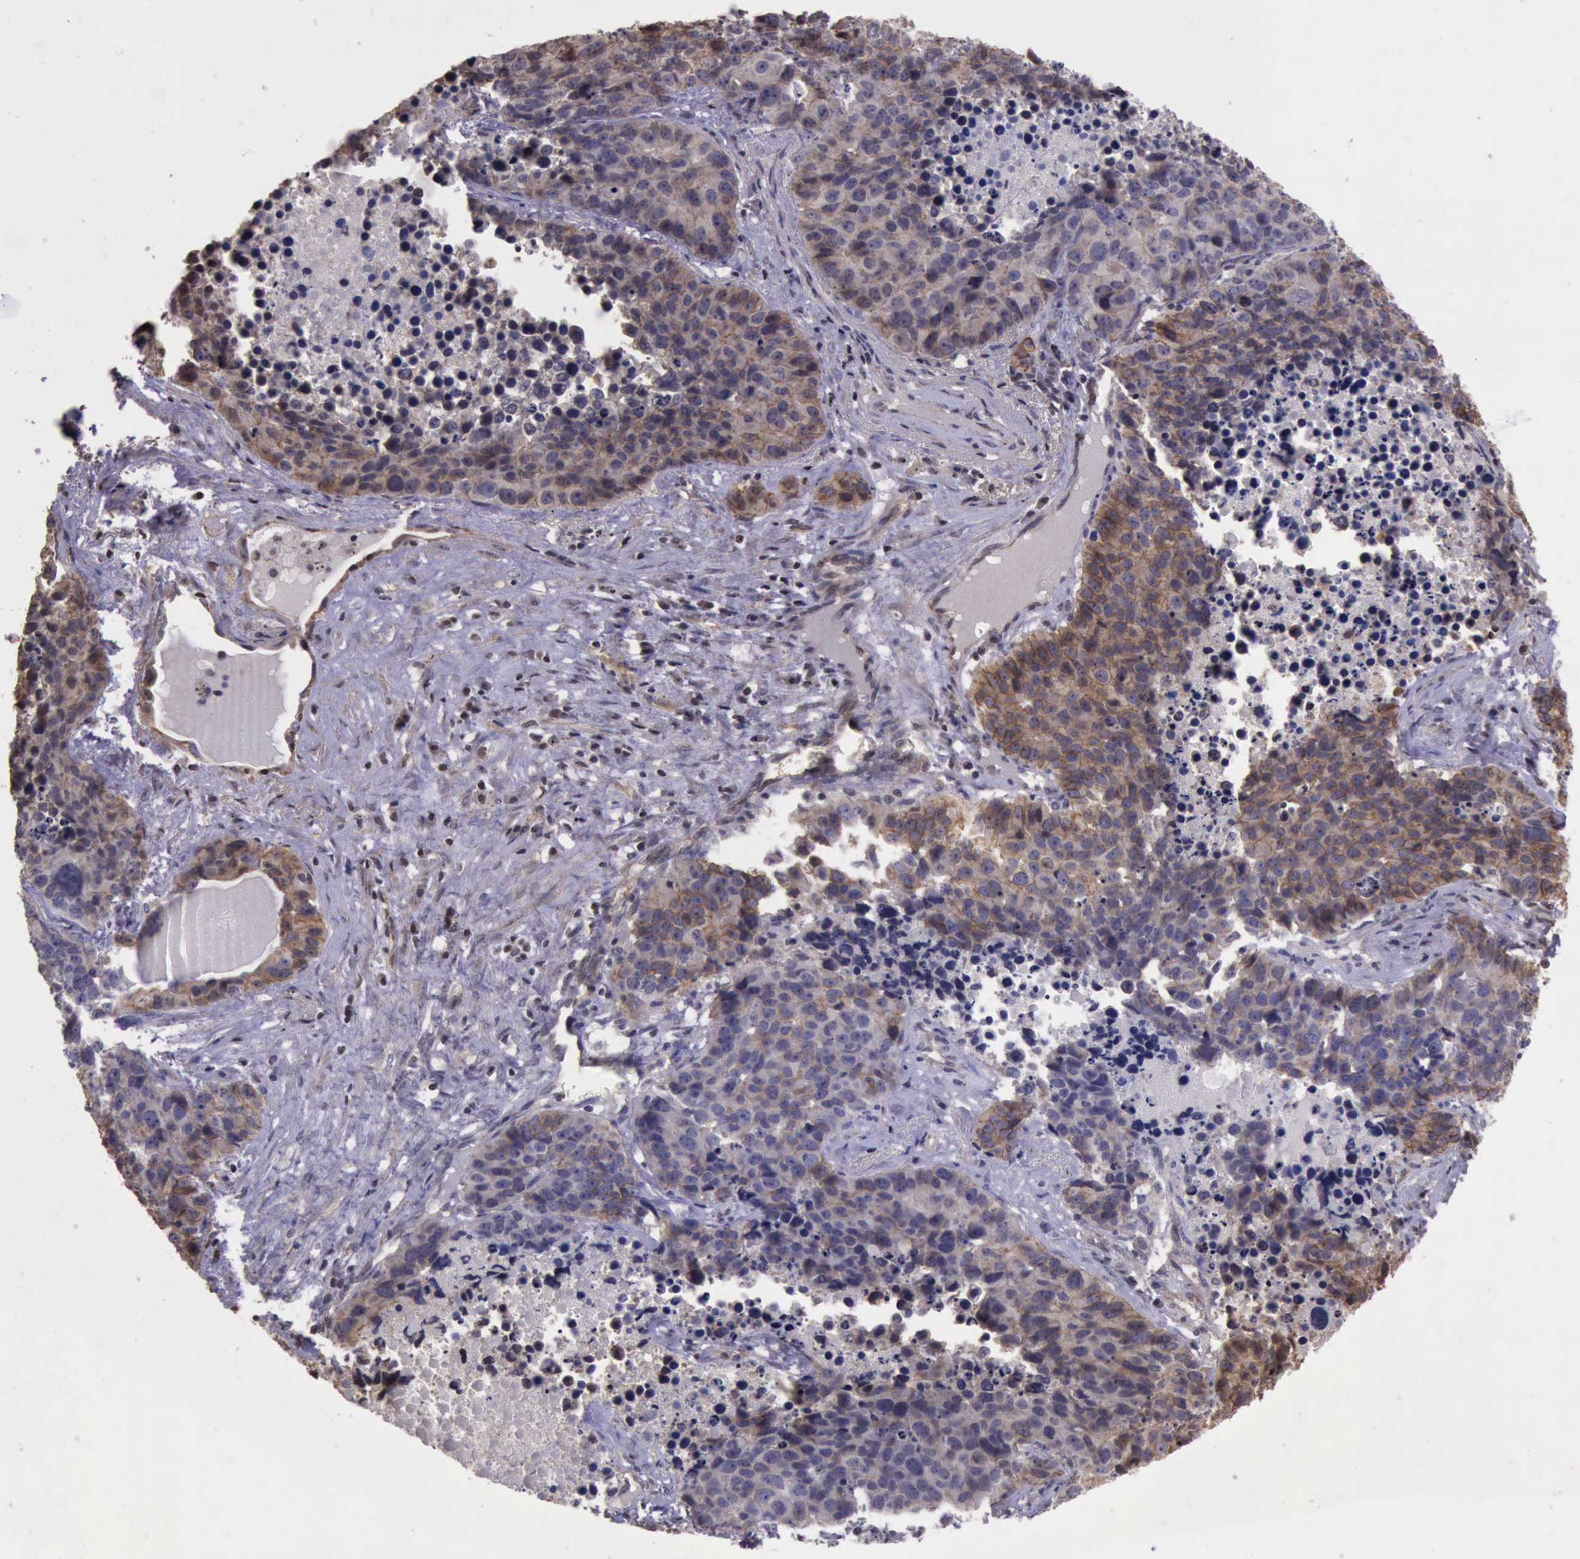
{"staining": {"intensity": "weak", "quantity": "25%-75%", "location": "cytoplasmic/membranous"}, "tissue": "lung cancer", "cell_type": "Tumor cells", "image_type": "cancer", "snomed": [{"axis": "morphology", "description": "Carcinoid, malignant, NOS"}, {"axis": "topography", "description": "Lung"}], "caption": "The histopathology image shows a brown stain indicating the presence of a protein in the cytoplasmic/membranous of tumor cells in lung cancer.", "gene": "CTNNB1", "patient": {"sex": "male", "age": 60}}